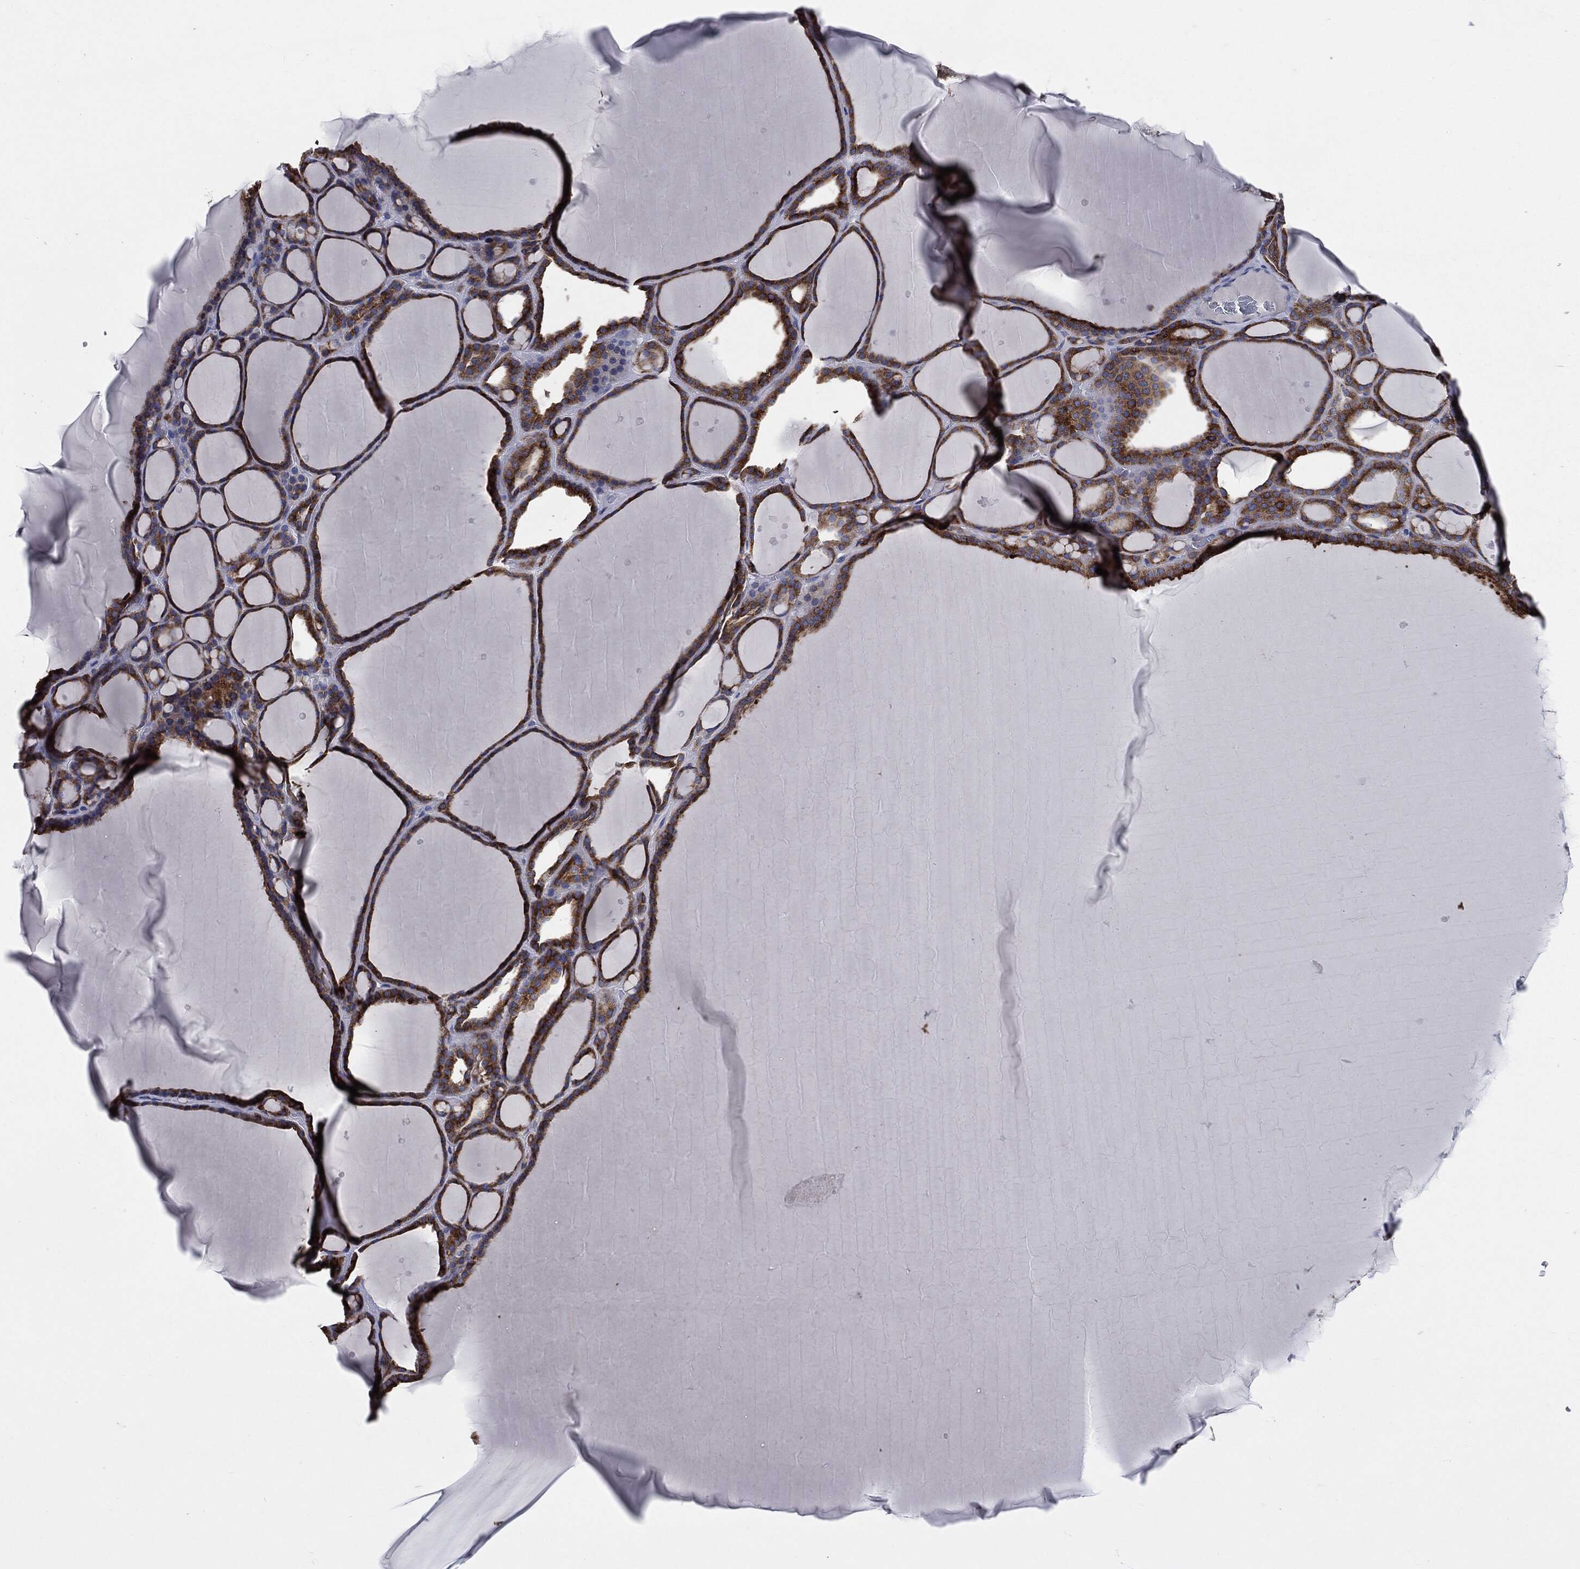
{"staining": {"intensity": "moderate", "quantity": ">75%", "location": "cytoplasmic/membranous"}, "tissue": "thyroid gland", "cell_type": "Glandular cells", "image_type": "normal", "snomed": [{"axis": "morphology", "description": "Normal tissue, NOS"}, {"axis": "topography", "description": "Thyroid gland"}], "caption": "This photomicrograph shows normal thyroid gland stained with immunohistochemistry to label a protein in brown. The cytoplasmic/membranous of glandular cells show moderate positivity for the protein. Nuclei are counter-stained blue.", "gene": "PTGS2", "patient": {"sex": "male", "age": 63}}